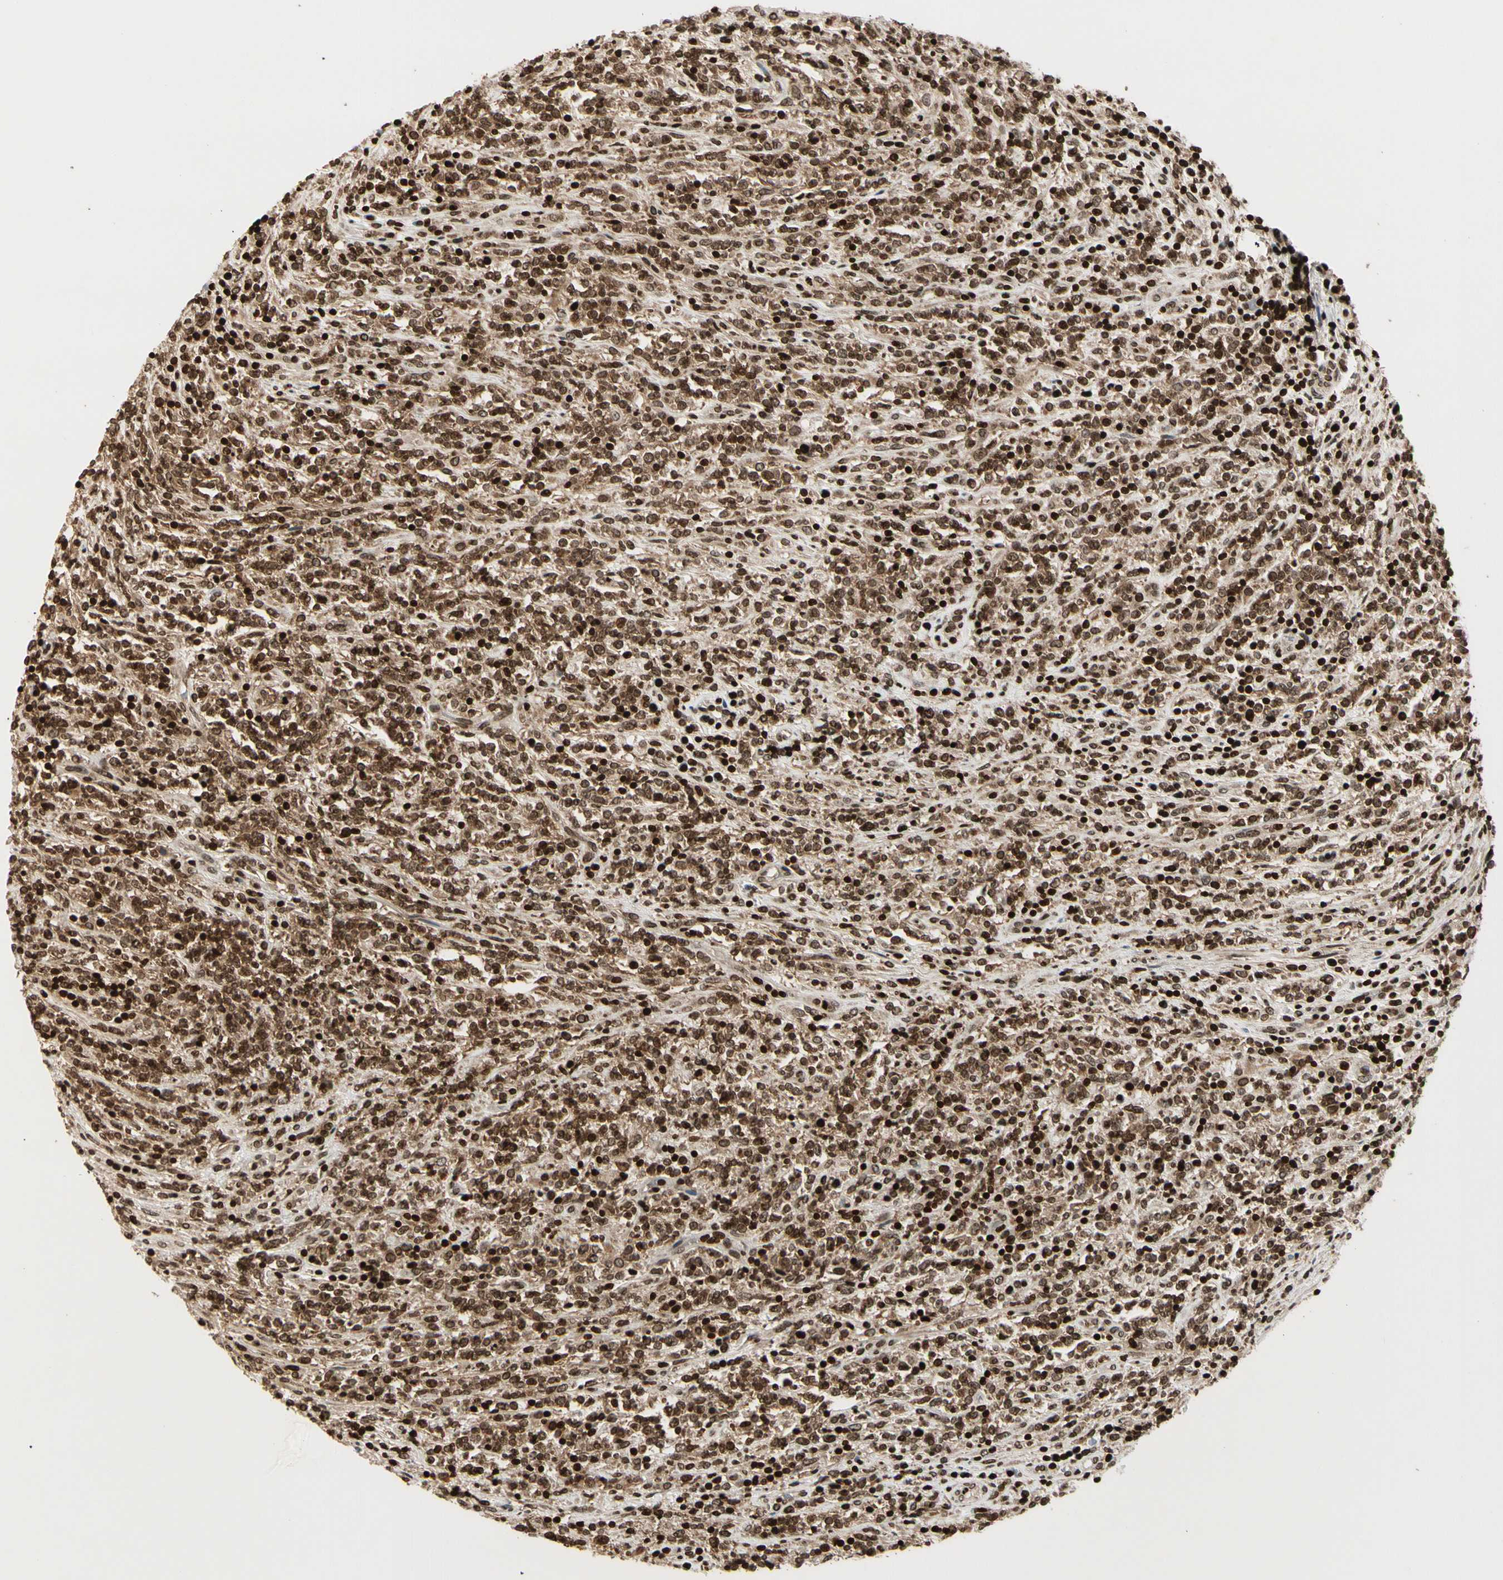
{"staining": {"intensity": "strong", "quantity": ">75%", "location": "cytoplasmic/membranous,nuclear"}, "tissue": "lymphoma", "cell_type": "Tumor cells", "image_type": "cancer", "snomed": [{"axis": "morphology", "description": "Malignant lymphoma, non-Hodgkin's type, High grade"}, {"axis": "topography", "description": "Soft tissue"}], "caption": "The micrograph demonstrates immunohistochemical staining of high-grade malignant lymphoma, non-Hodgkin's type. There is strong cytoplasmic/membranous and nuclear staining is seen in approximately >75% of tumor cells.", "gene": "TSHZ3", "patient": {"sex": "male", "age": 18}}